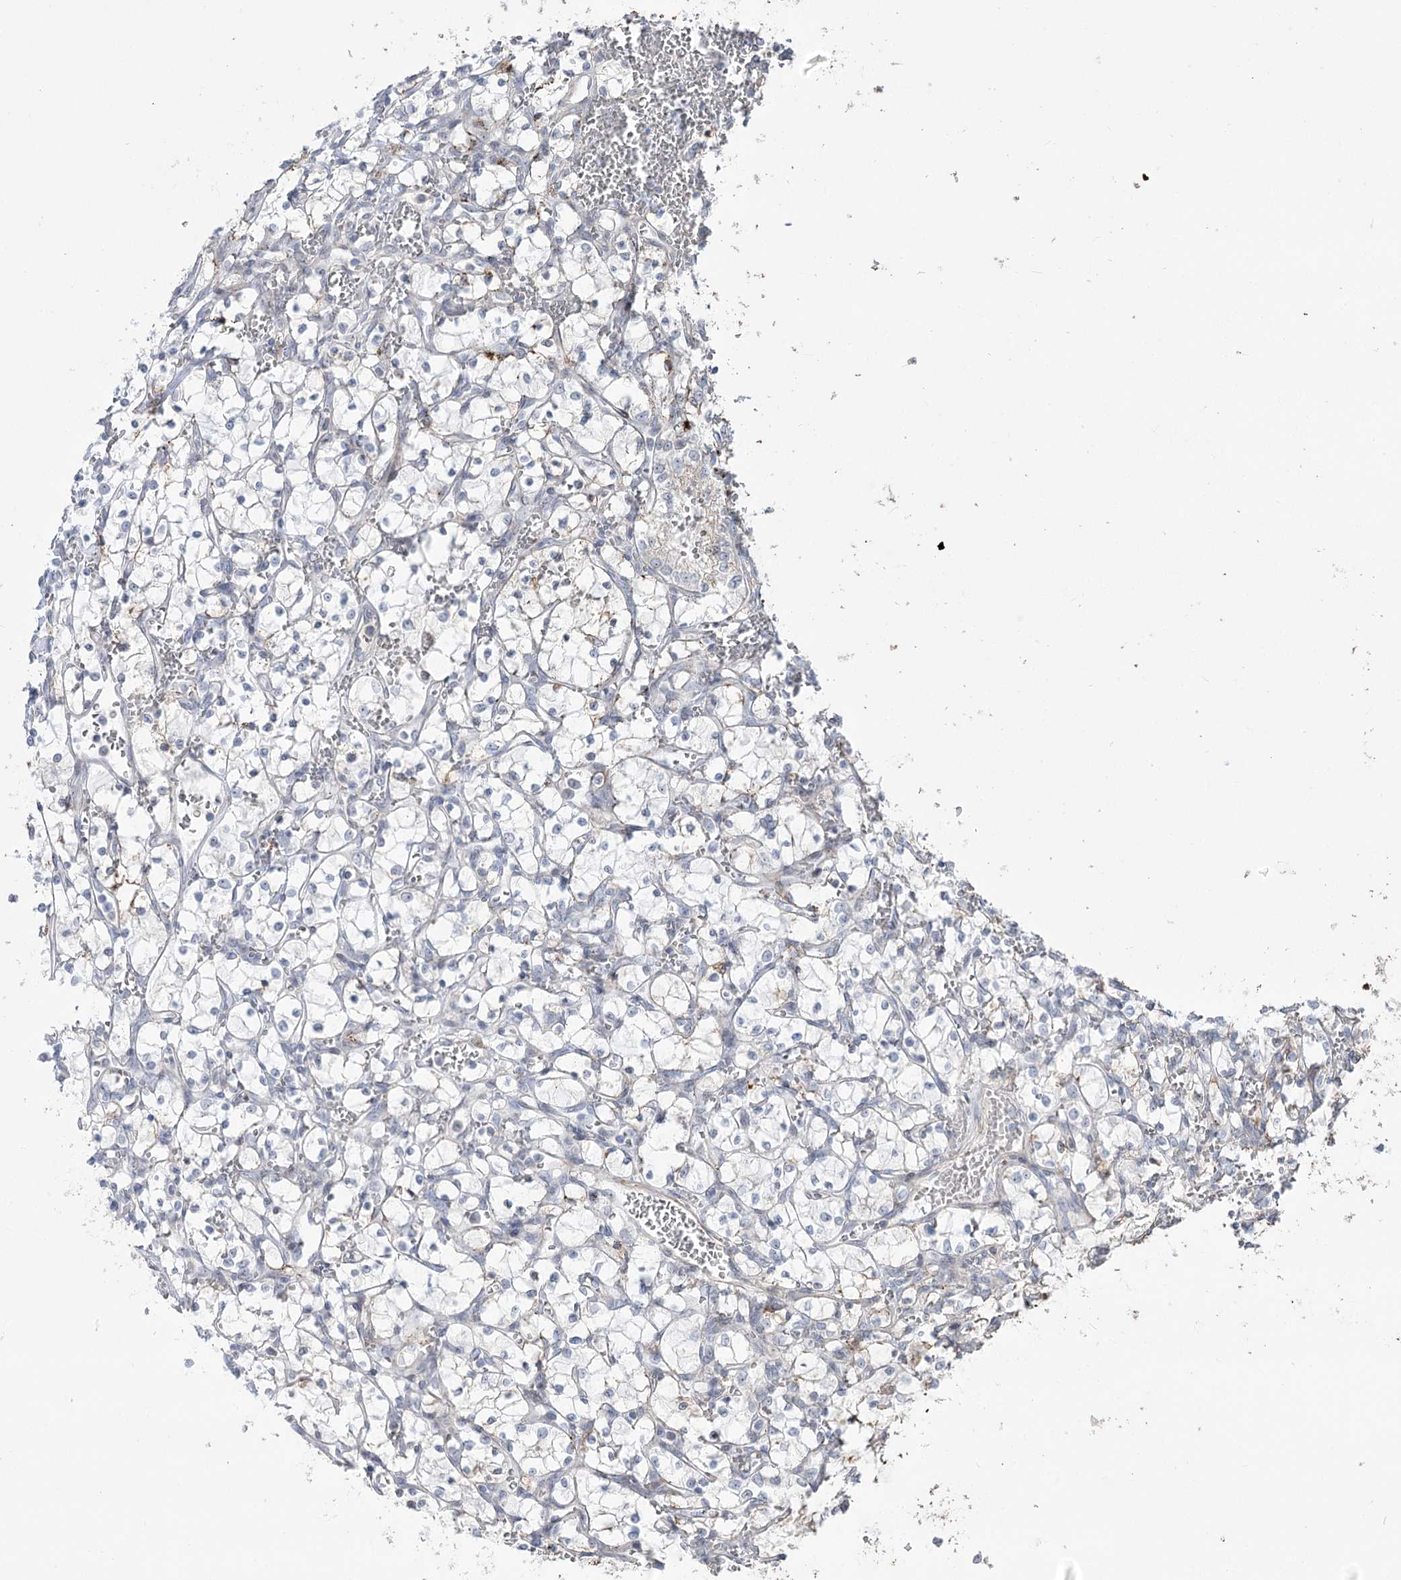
{"staining": {"intensity": "negative", "quantity": "none", "location": "none"}, "tissue": "renal cancer", "cell_type": "Tumor cells", "image_type": "cancer", "snomed": [{"axis": "morphology", "description": "Adenocarcinoma, NOS"}, {"axis": "topography", "description": "Kidney"}], "caption": "This is an immunohistochemistry micrograph of renal cancer. There is no staining in tumor cells.", "gene": "ZSCAN23", "patient": {"sex": "female", "age": 69}}